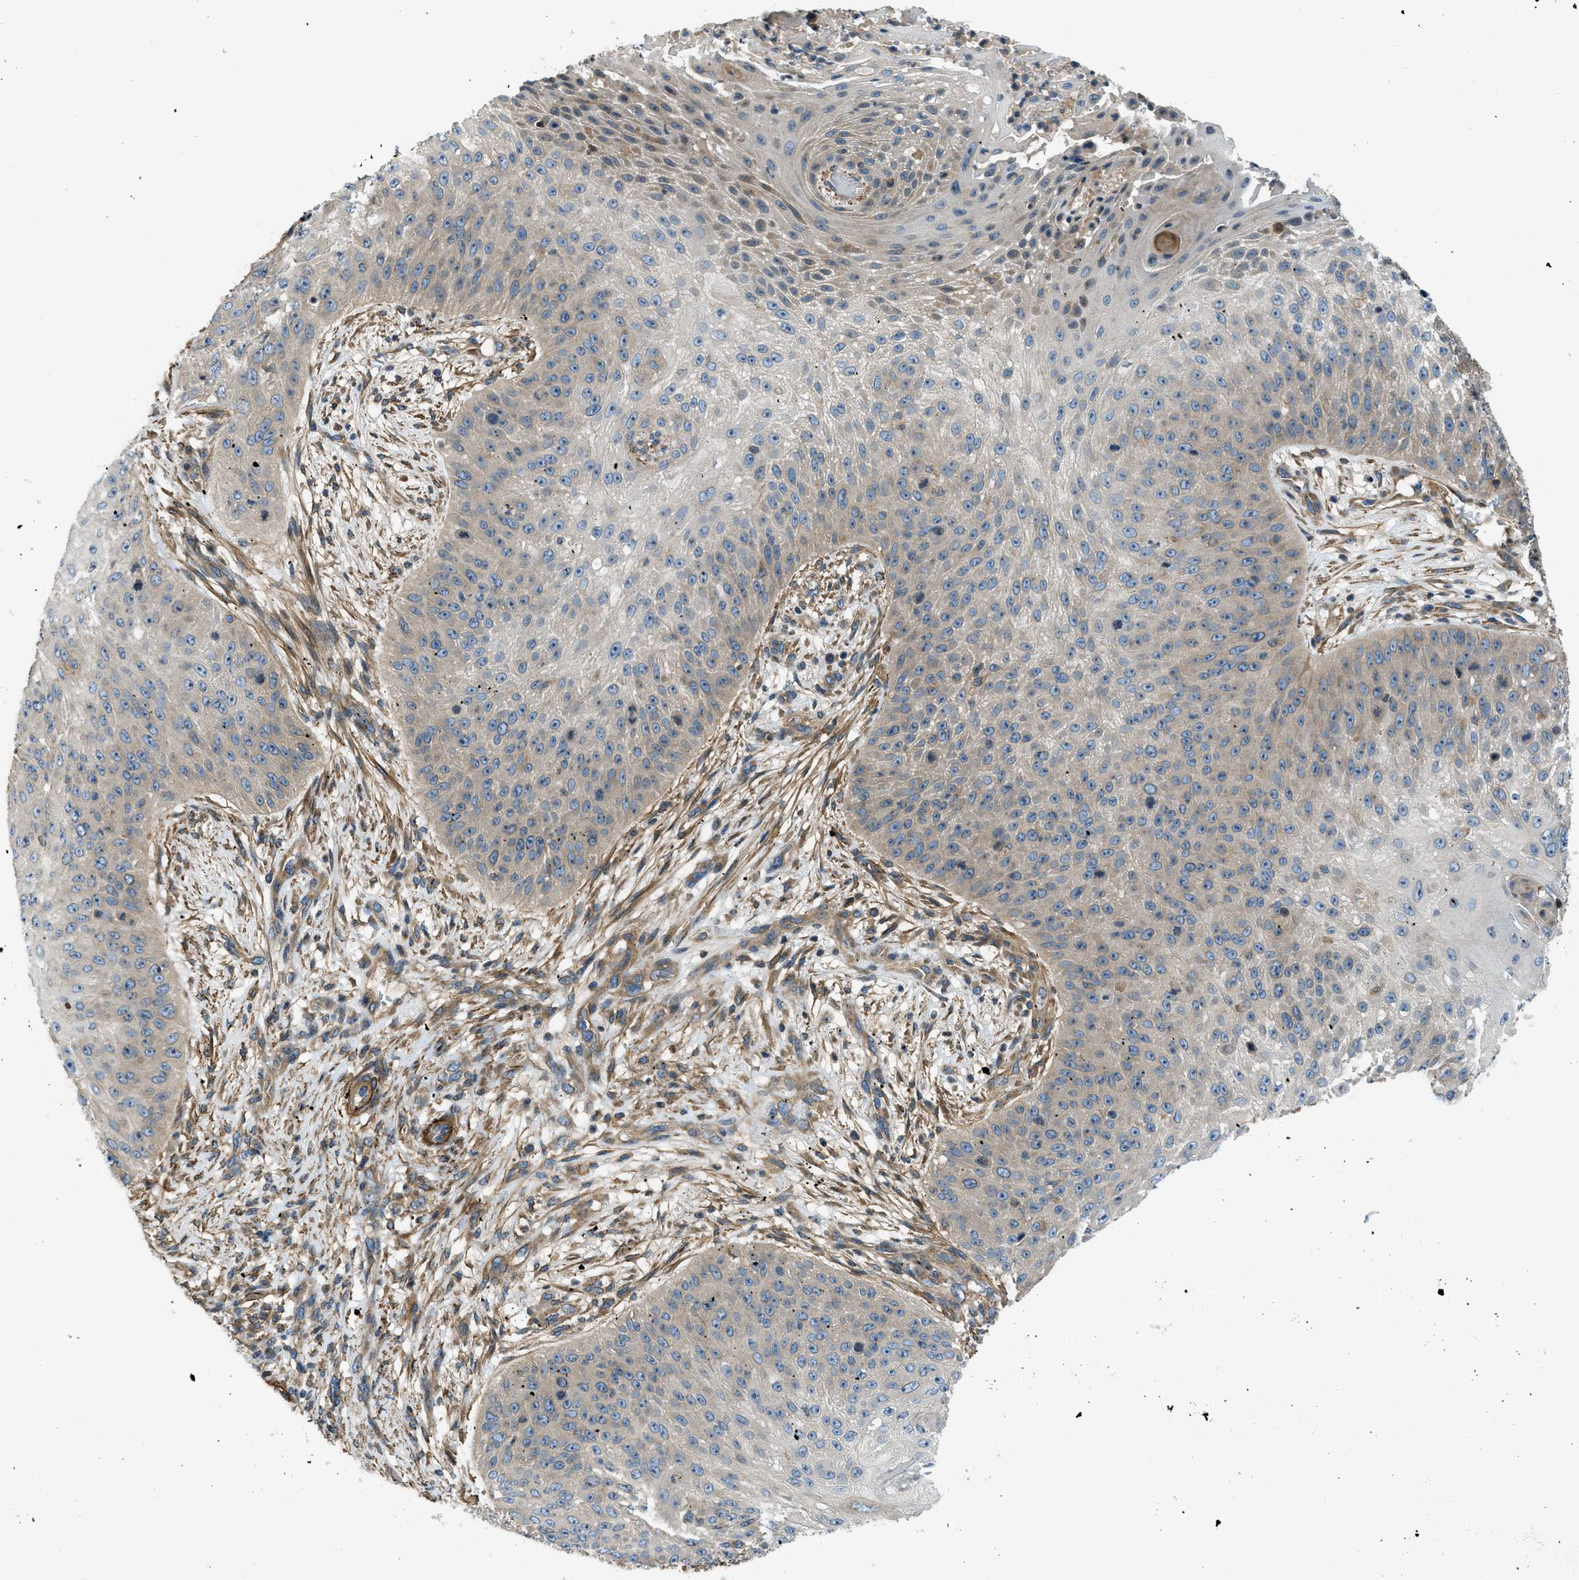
{"staining": {"intensity": "weak", "quantity": "<25%", "location": "cytoplasmic/membranous"}, "tissue": "skin cancer", "cell_type": "Tumor cells", "image_type": "cancer", "snomed": [{"axis": "morphology", "description": "Squamous cell carcinoma, NOS"}, {"axis": "topography", "description": "Skin"}], "caption": "The micrograph displays no staining of tumor cells in skin cancer (squamous cell carcinoma).", "gene": "VEZT", "patient": {"sex": "female", "age": 80}}